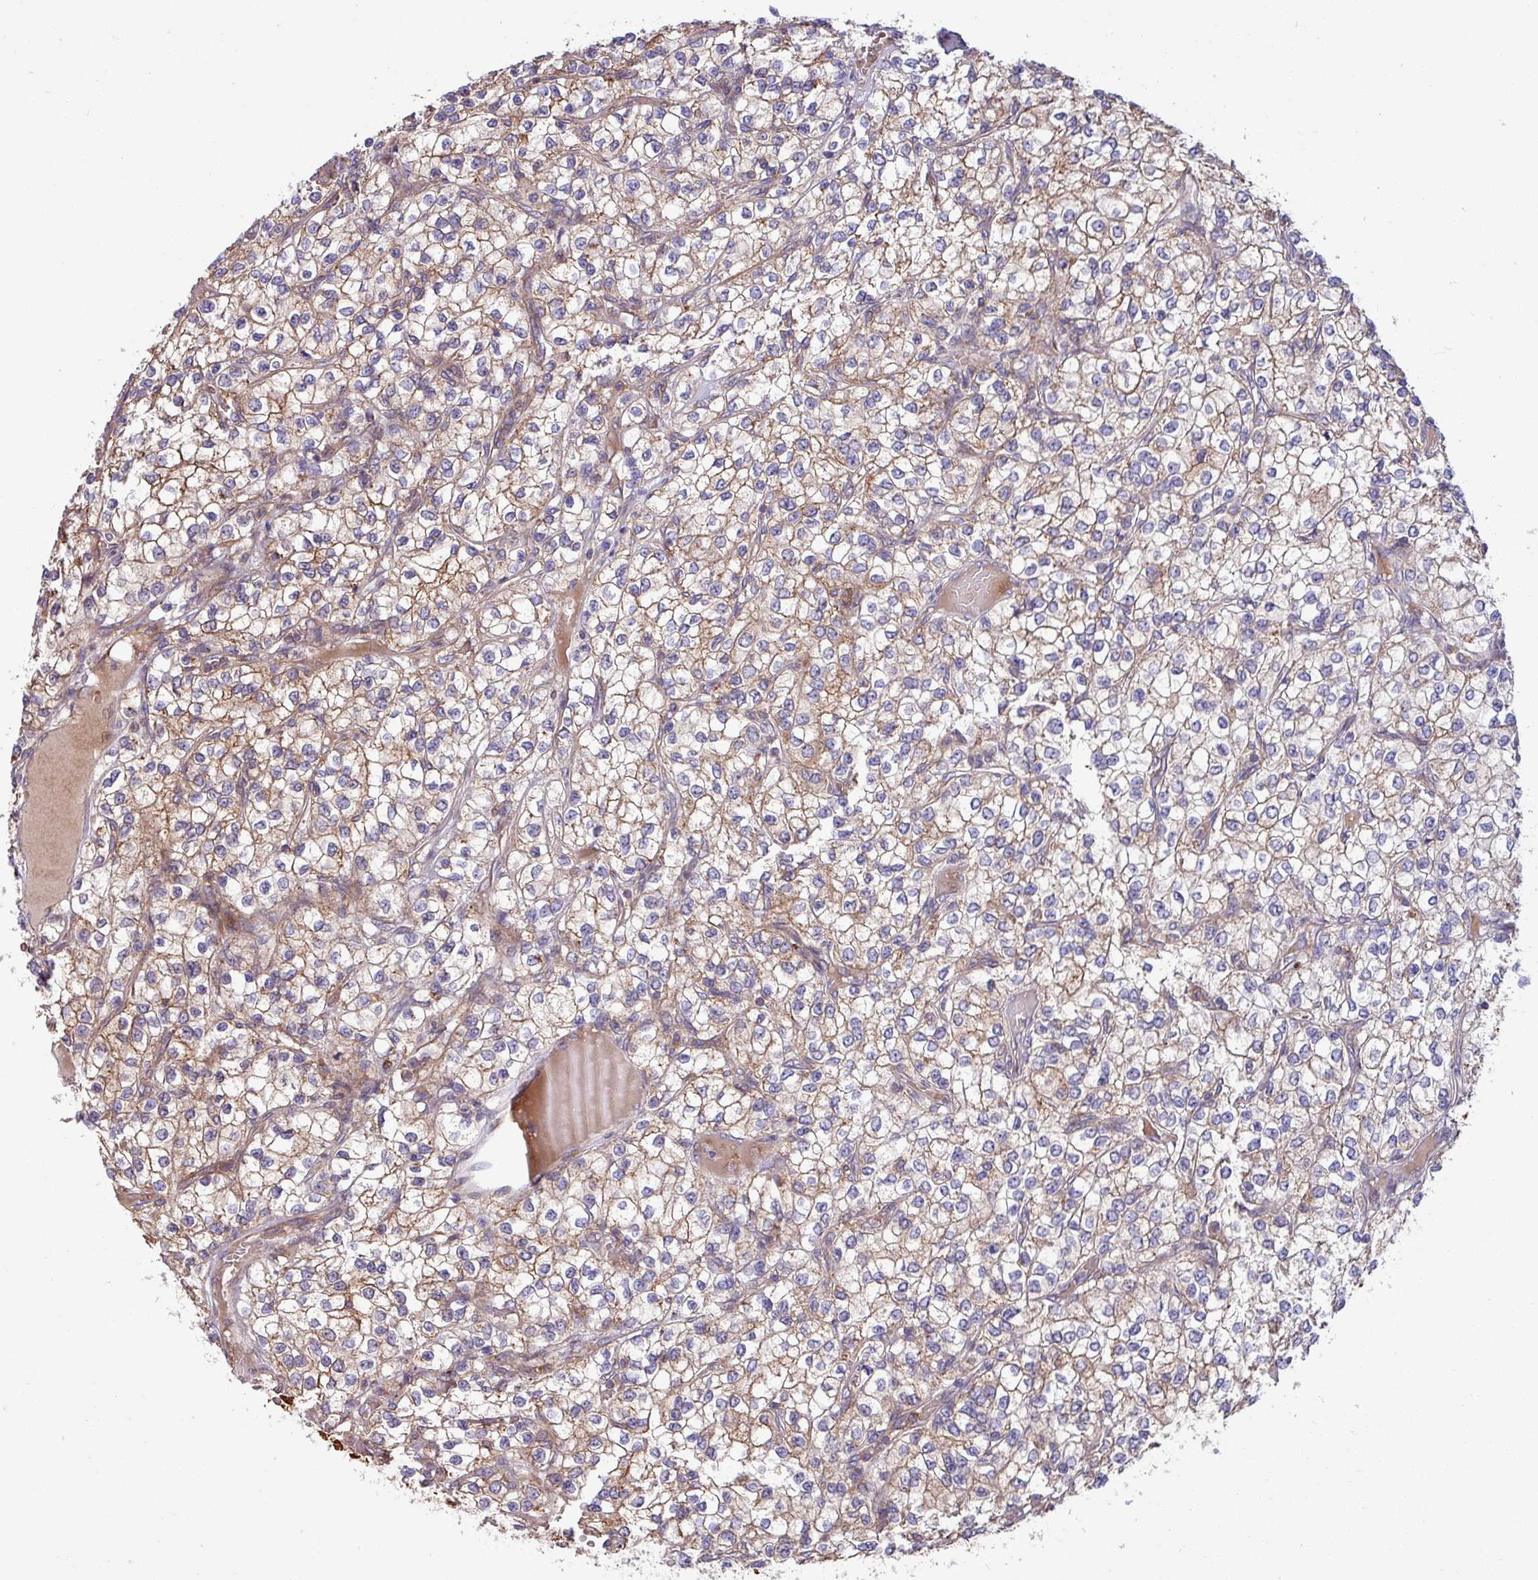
{"staining": {"intensity": "moderate", "quantity": ">75%", "location": "cytoplasmic/membranous"}, "tissue": "renal cancer", "cell_type": "Tumor cells", "image_type": "cancer", "snomed": [{"axis": "morphology", "description": "Adenocarcinoma, NOS"}, {"axis": "topography", "description": "Kidney"}], "caption": "Protein analysis of adenocarcinoma (renal) tissue reveals moderate cytoplasmic/membranous positivity in about >75% of tumor cells. (Stains: DAB in brown, nuclei in blue, Microscopy: brightfield microscopy at high magnification).", "gene": "LSM12", "patient": {"sex": "male", "age": 80}}